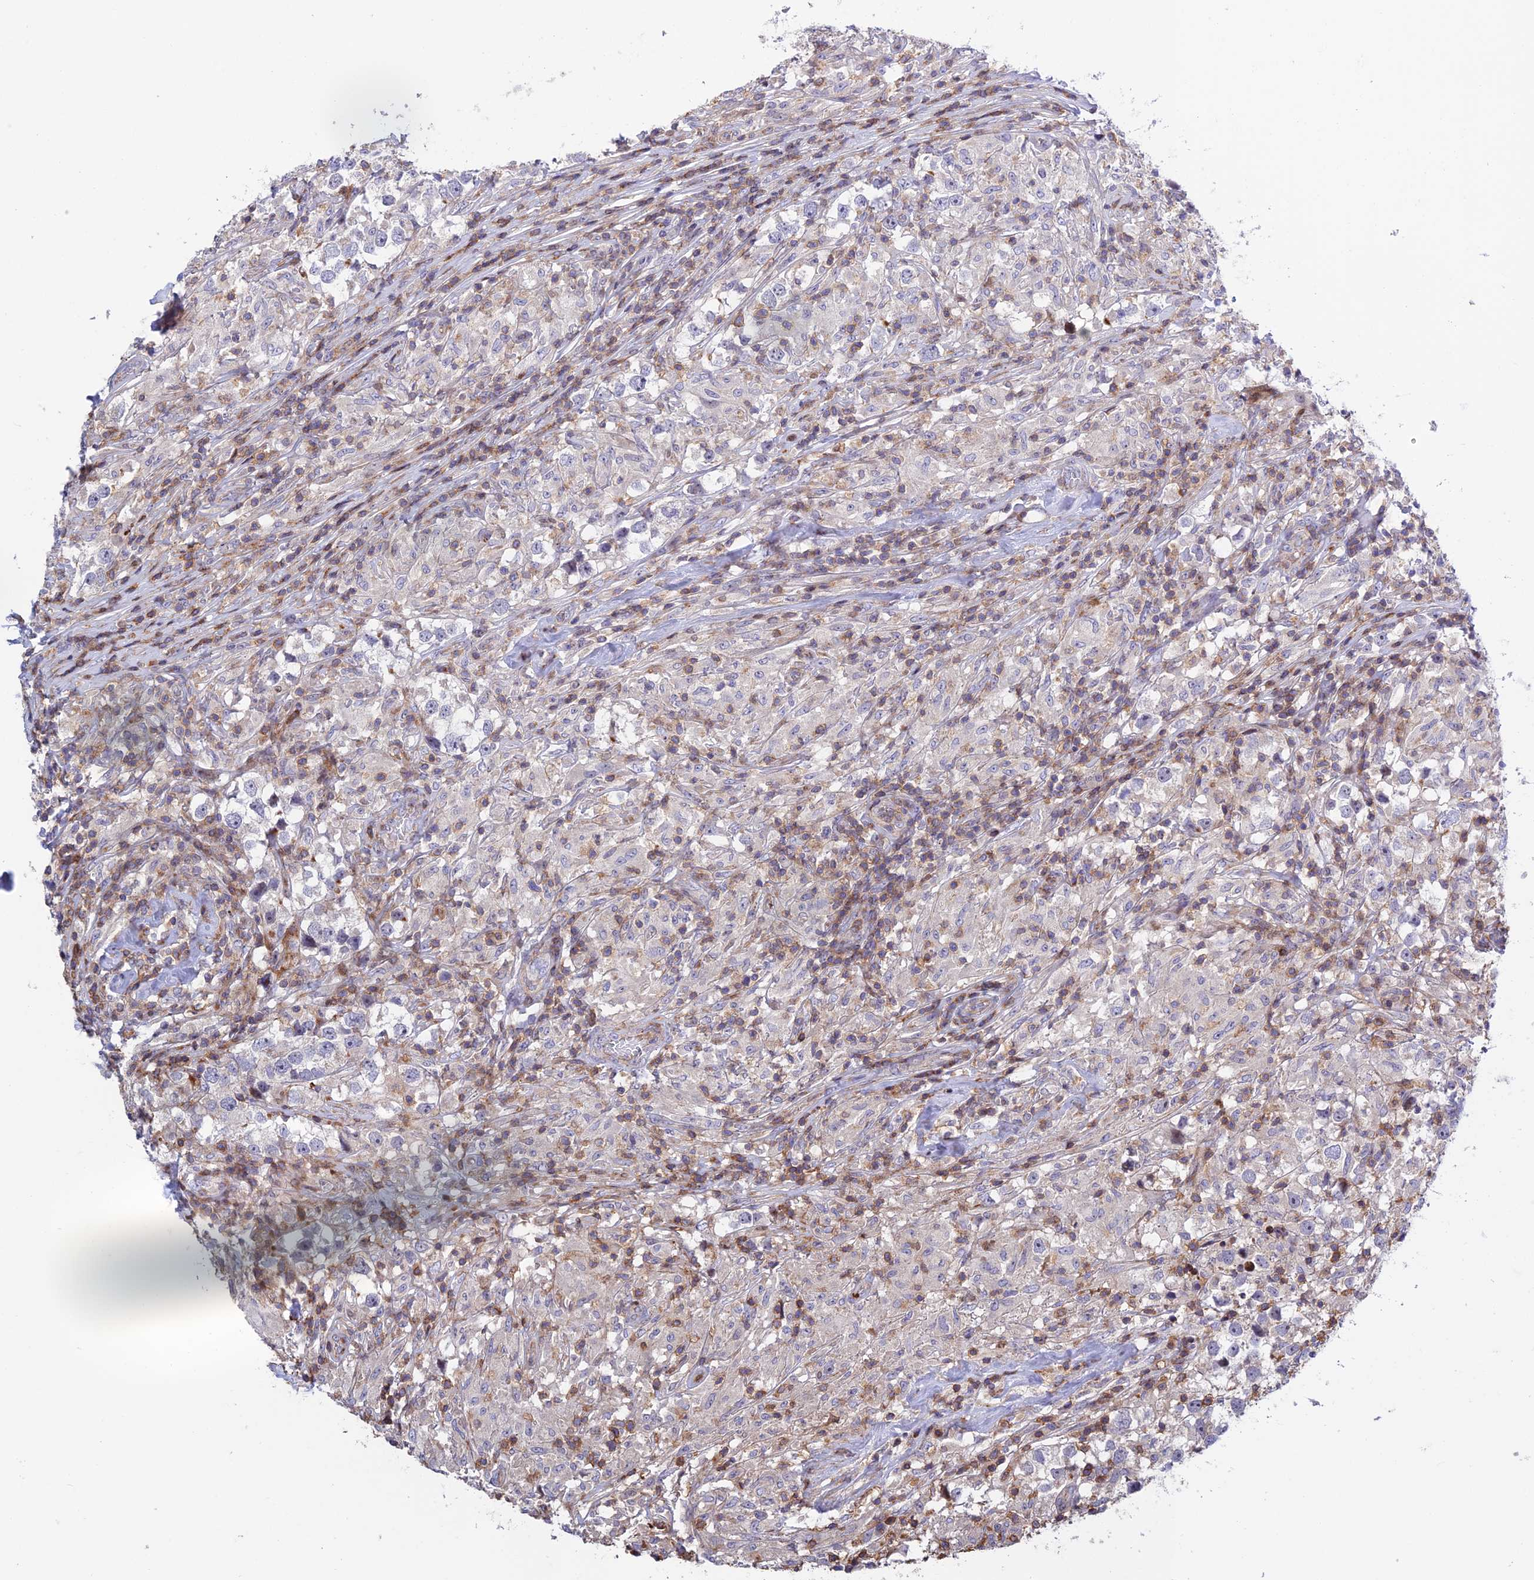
{"staining": {"intensity": "negative", "quantity": "none", "location": "none"}, "tissue": "testis cancer", "cell_type": "Tumor cells", "image_type": "cancer", "snomed": [{"axis": "morphology", "description": "Seminoma, NOS"}, {"axis": "topography", "description": "Testis"}], "caption": "A micrograph of testis cancer stained for a protein displays no brown staining in tumor cells.", "gene": "PRIM1", "patient": {"sex": "male", "age": 46}}